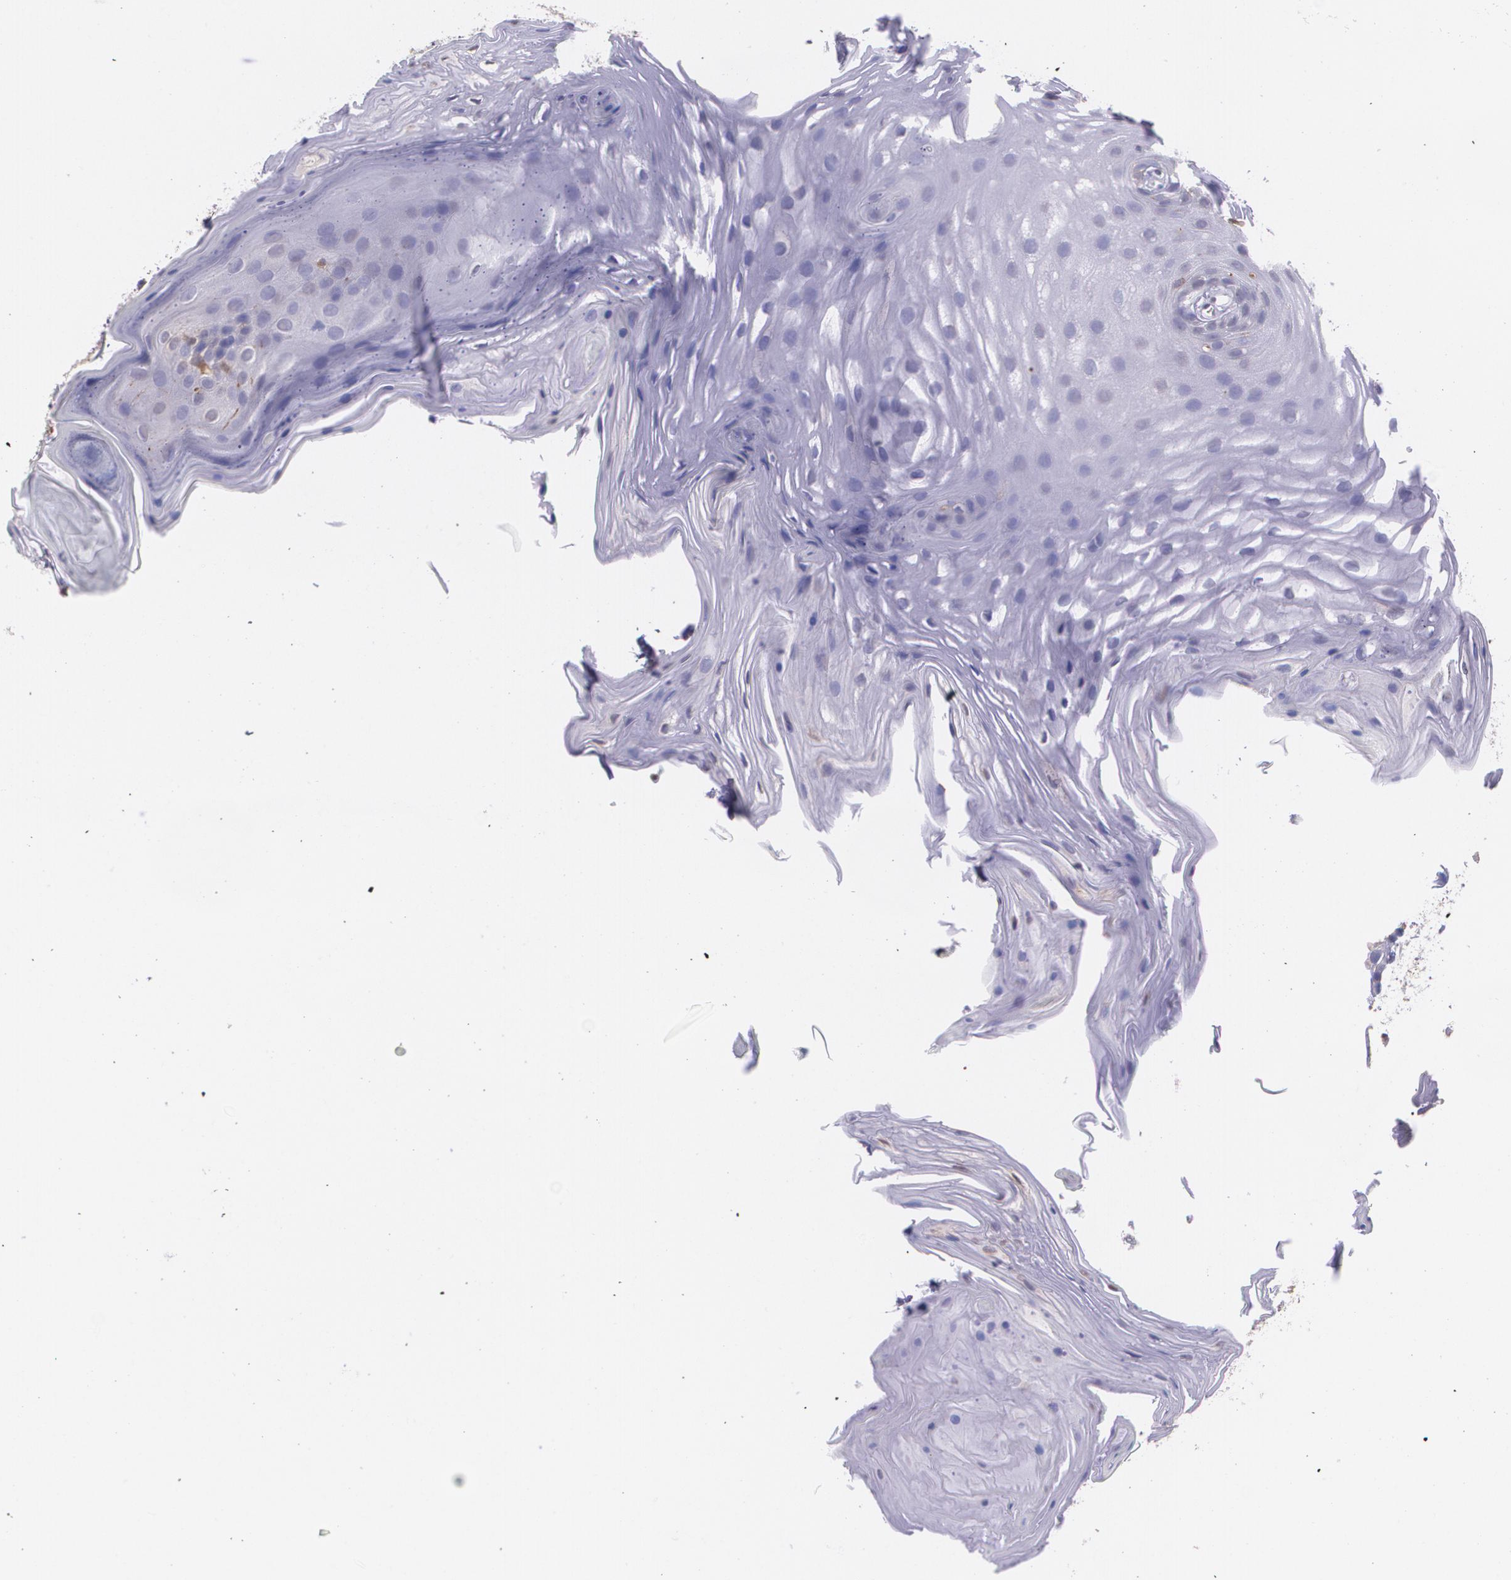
{"staining": {"intensity": "moderate", "quantity": "<25%", "location": "cytoplasmic/membranous"}, "tissue": "oral mucosa", "cell_type": "Squamous epithelial cells", "image_type": "normal", "snomed": [{"axis": "morphology", "description": "Normal tissue, NOS"}, {"axis": "topography", "description": "Oral tissue"}], "caption": "A brown stain shows moderate cytoplasmic/membranous expression of a protein in squamous epithelial cells of unremarkable oral mucosa.", "gene": "RTN1", "patient": {"sex": "male", "age": 62}}